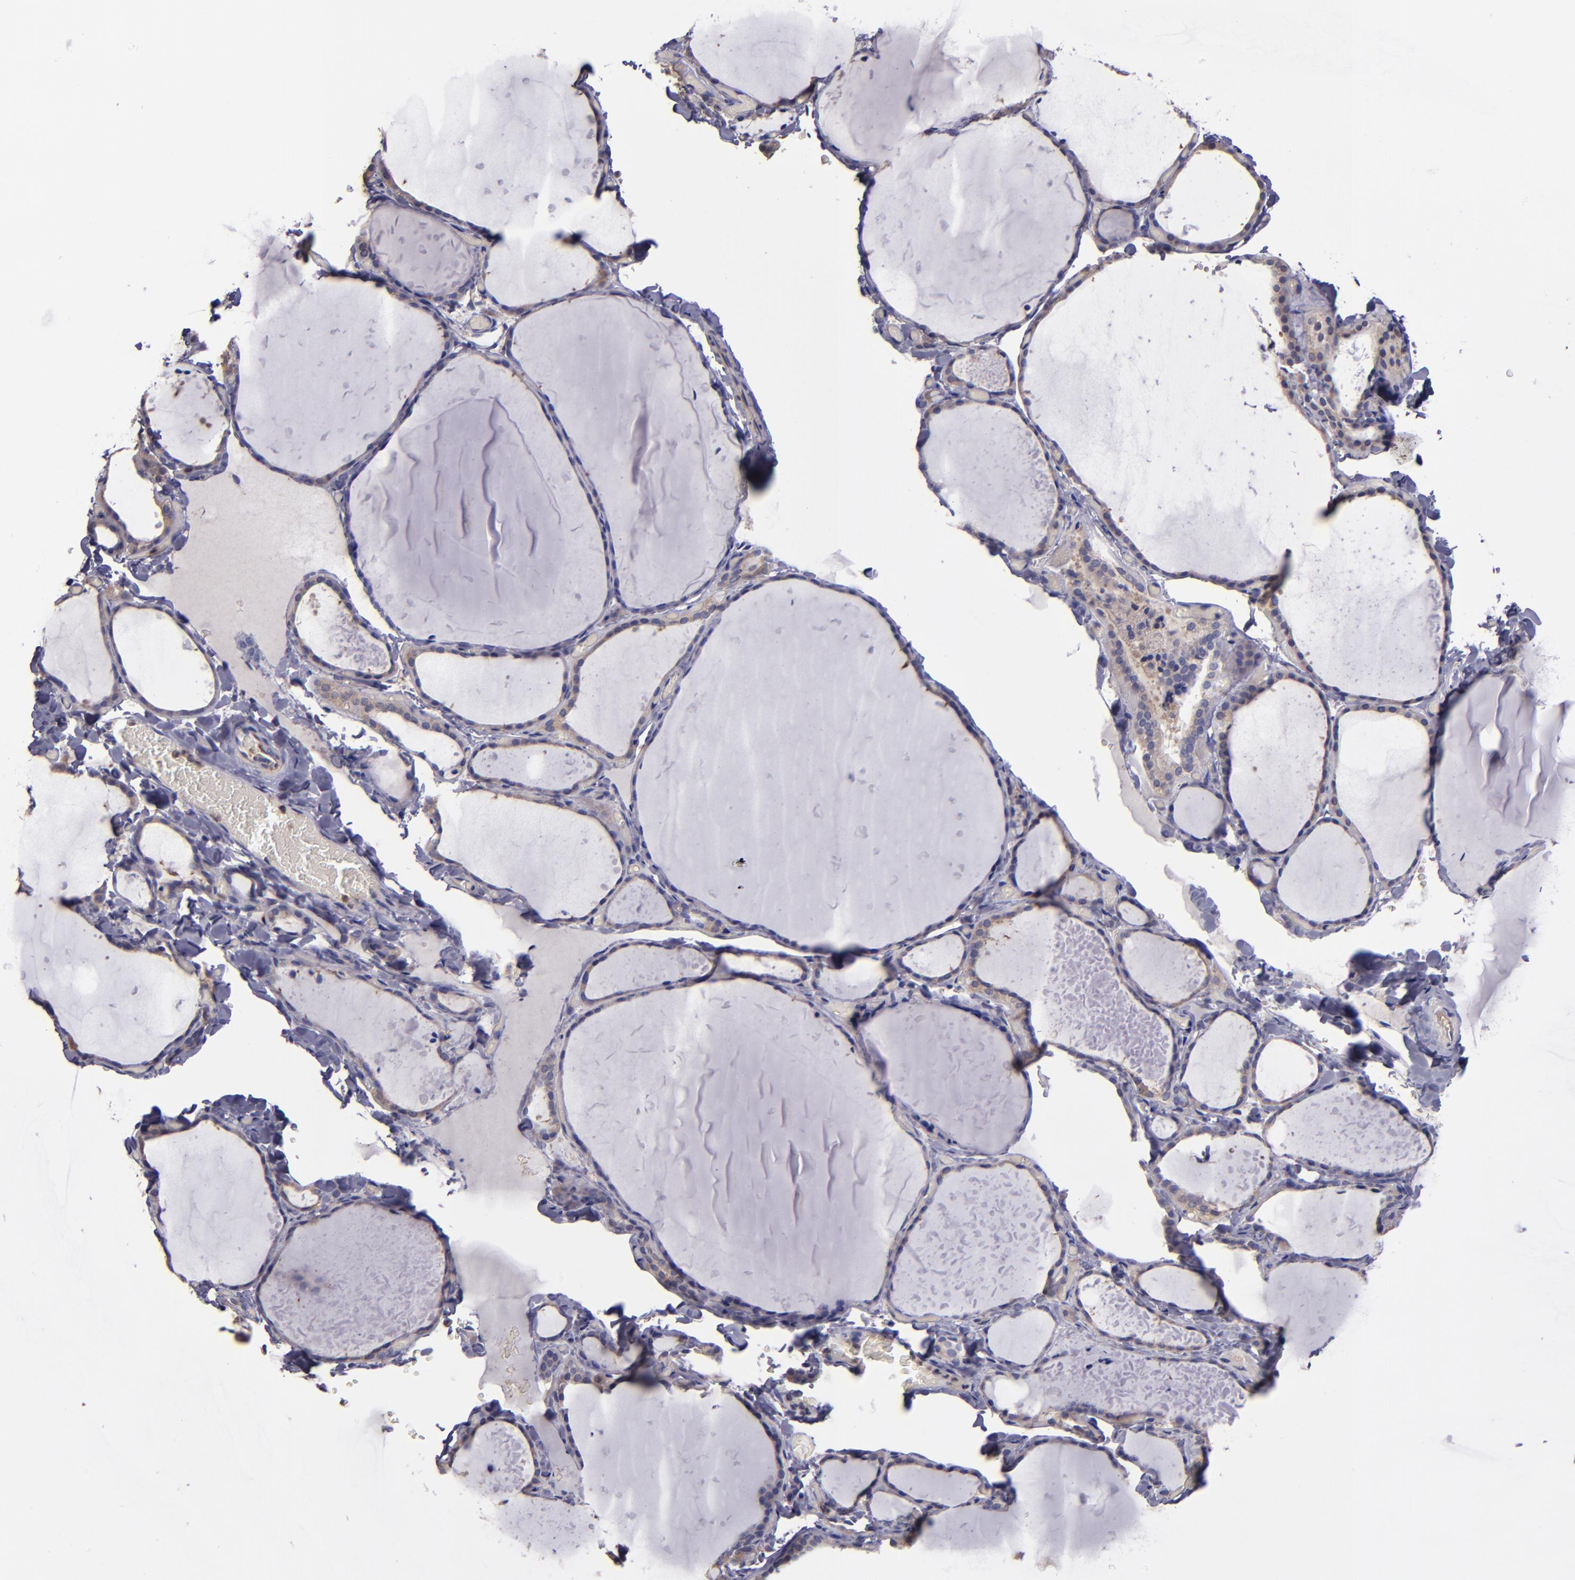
{"staining": {"intensity": "weak", "quantity": "25%-75%", "location": "cytoplasmic/membranous"}, "tissue": "thyroid gland", "cell_type": "Glandular cells", "image_type": "normal", "snomed": [{"axis": "morphology", "description": "Normal tissue, NOS"}, {"axis": "topography", "description": "Thyroid gland"}], "caption": "This image displays unremarkable thyroid gland stained with immunohistochemistry (IHC) to label a protein in brown. The cytoplasmic/membranous of glandular cells show weak positivity for the protein. Nuclei are counter-stained blue.", "gene": "CARS1", "patient": {"sex": "female", "age": 22}}